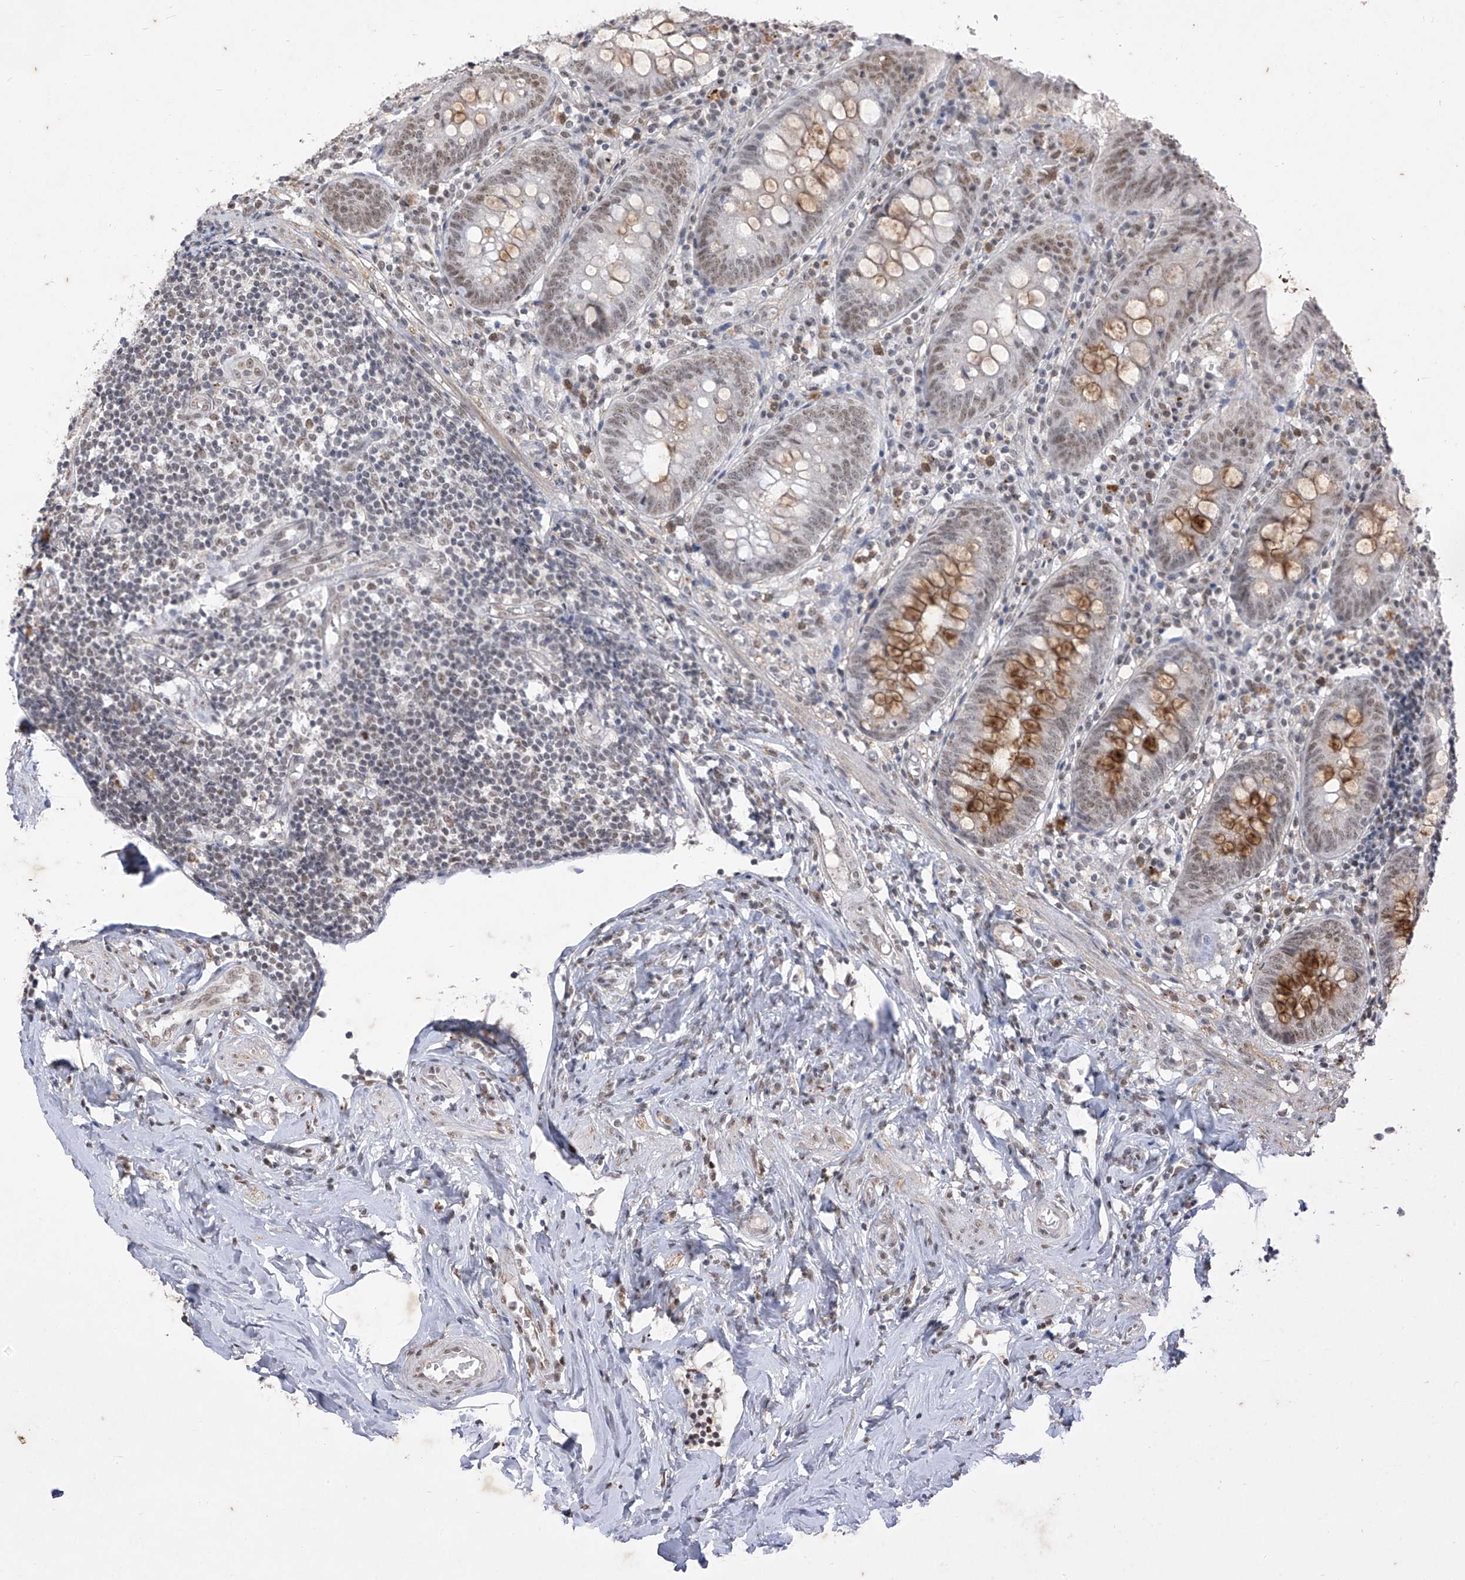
{"staining": {"intensity": "moderate", "quantity": "25%-75%", "location": "cytoplasmic/membranous,nuclear"}, "tissue": "appendix", "cell_type": "Glandular cells", "image_type": "normal", "snomed": [{"axis": "morphology", "description": "Normal tissue, NOS"}, {"axis": "topography", "description": "Appendix"}], "caption": "Immunohistochemistry (IHC) photomicrograph of unremarkable human appendix stained for a protein (brown), which displays medium levels of moderate cytoplasmic/membranous,nuclear staining in about 25%-75% of glandular cells.", "gene": "TFEC", "patient": {"sex": "female", "age": 54}}